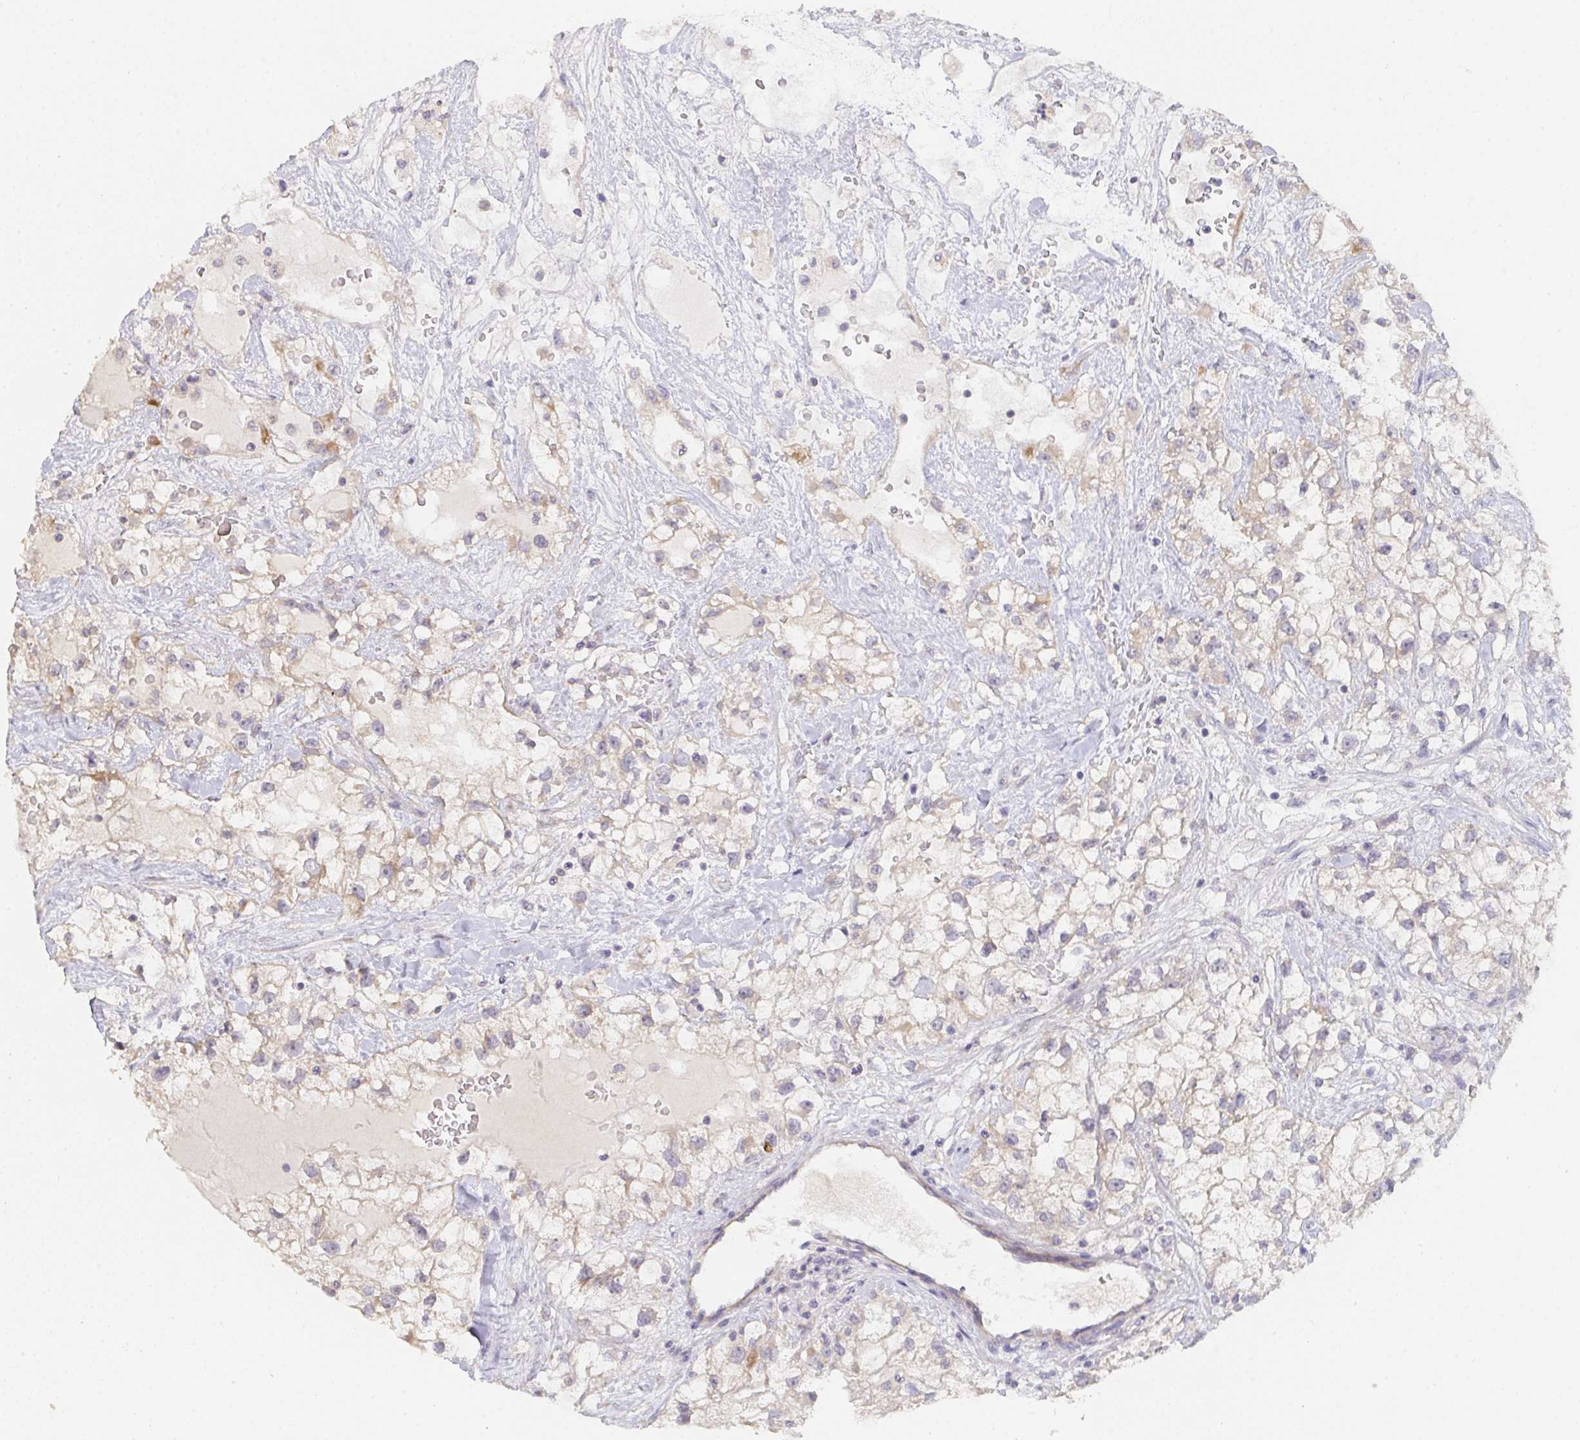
{"staining": {"intensity": "weak", "quantity": "<25%", "location": "cytoplasmic/membranous"}, "tissue": "renal cancer", "cell_type": "Tumor cells", "image_type": "cancer", "snomed": [{"axis": "morphology", "description": "Adenocarcinoma, NOS"}, {"axis": "topography", "description": "Kidney"}], "caption": "High magnification brightfield microscopy of renal cancer stained with DAB (brown) and counterstained with hematoxylin (blue): tumor cells show no significant positivity.", "gene": "TMEM219", "patient": {"sex": "male", "age": 59}}